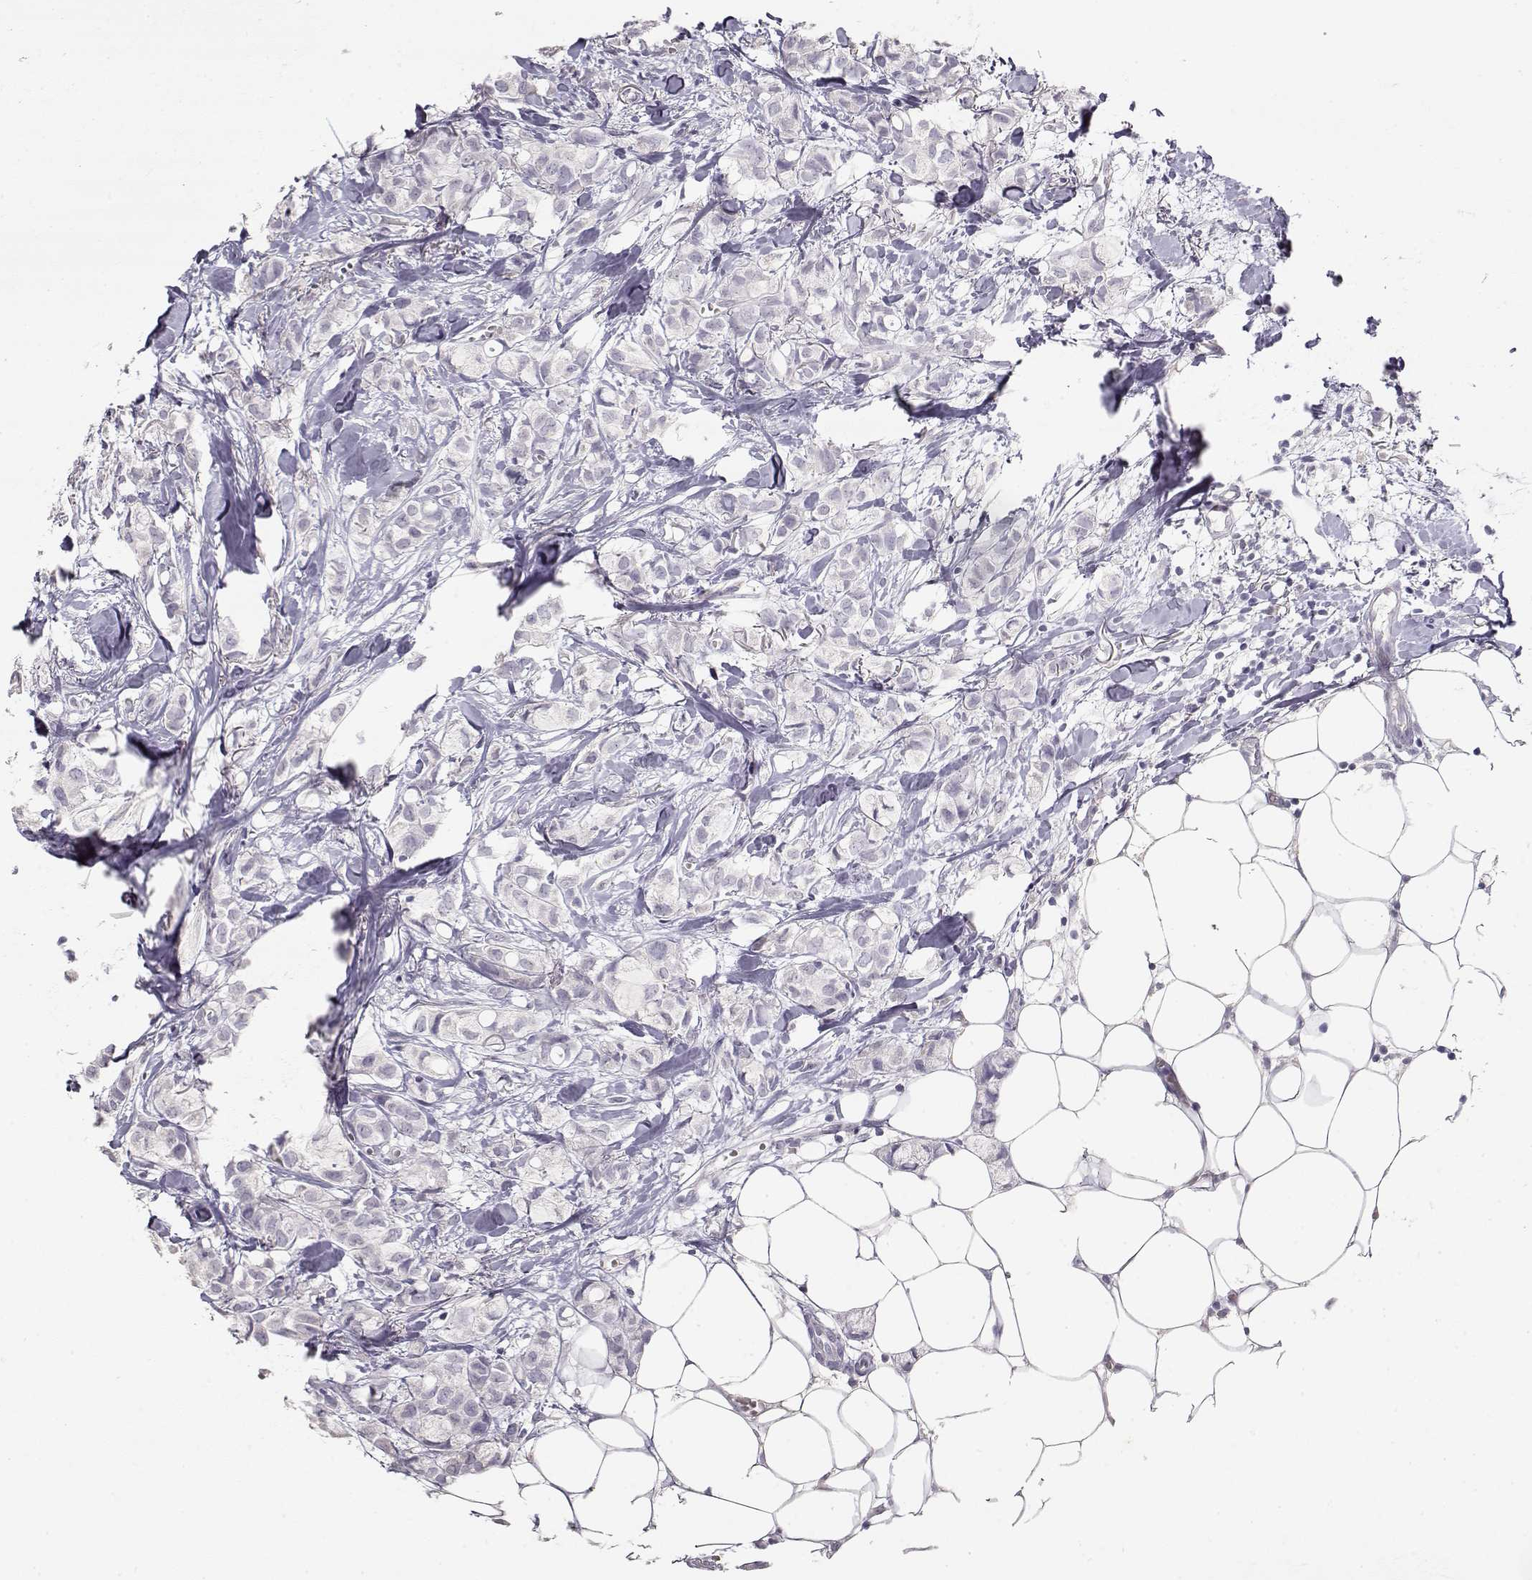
{"staining": {"intensity": "negative", "quantity": "none", "location": "none"}, "tissue": "breast cancer", "cell_type": "Tumor cells", "image_type": "cancer", "snomed": [{"axis": "morphology", "description": "Duct carcinoma"}, {"axis": "topography", "description": "Breast"}], "caption": "IHC of human infiltrating ductal carcinoma (breast) reveals no staining in tumor cells. Nuclei are stained in blue.", "gene": "TPH2", "patient": {"sex": "female", "age": 85}}